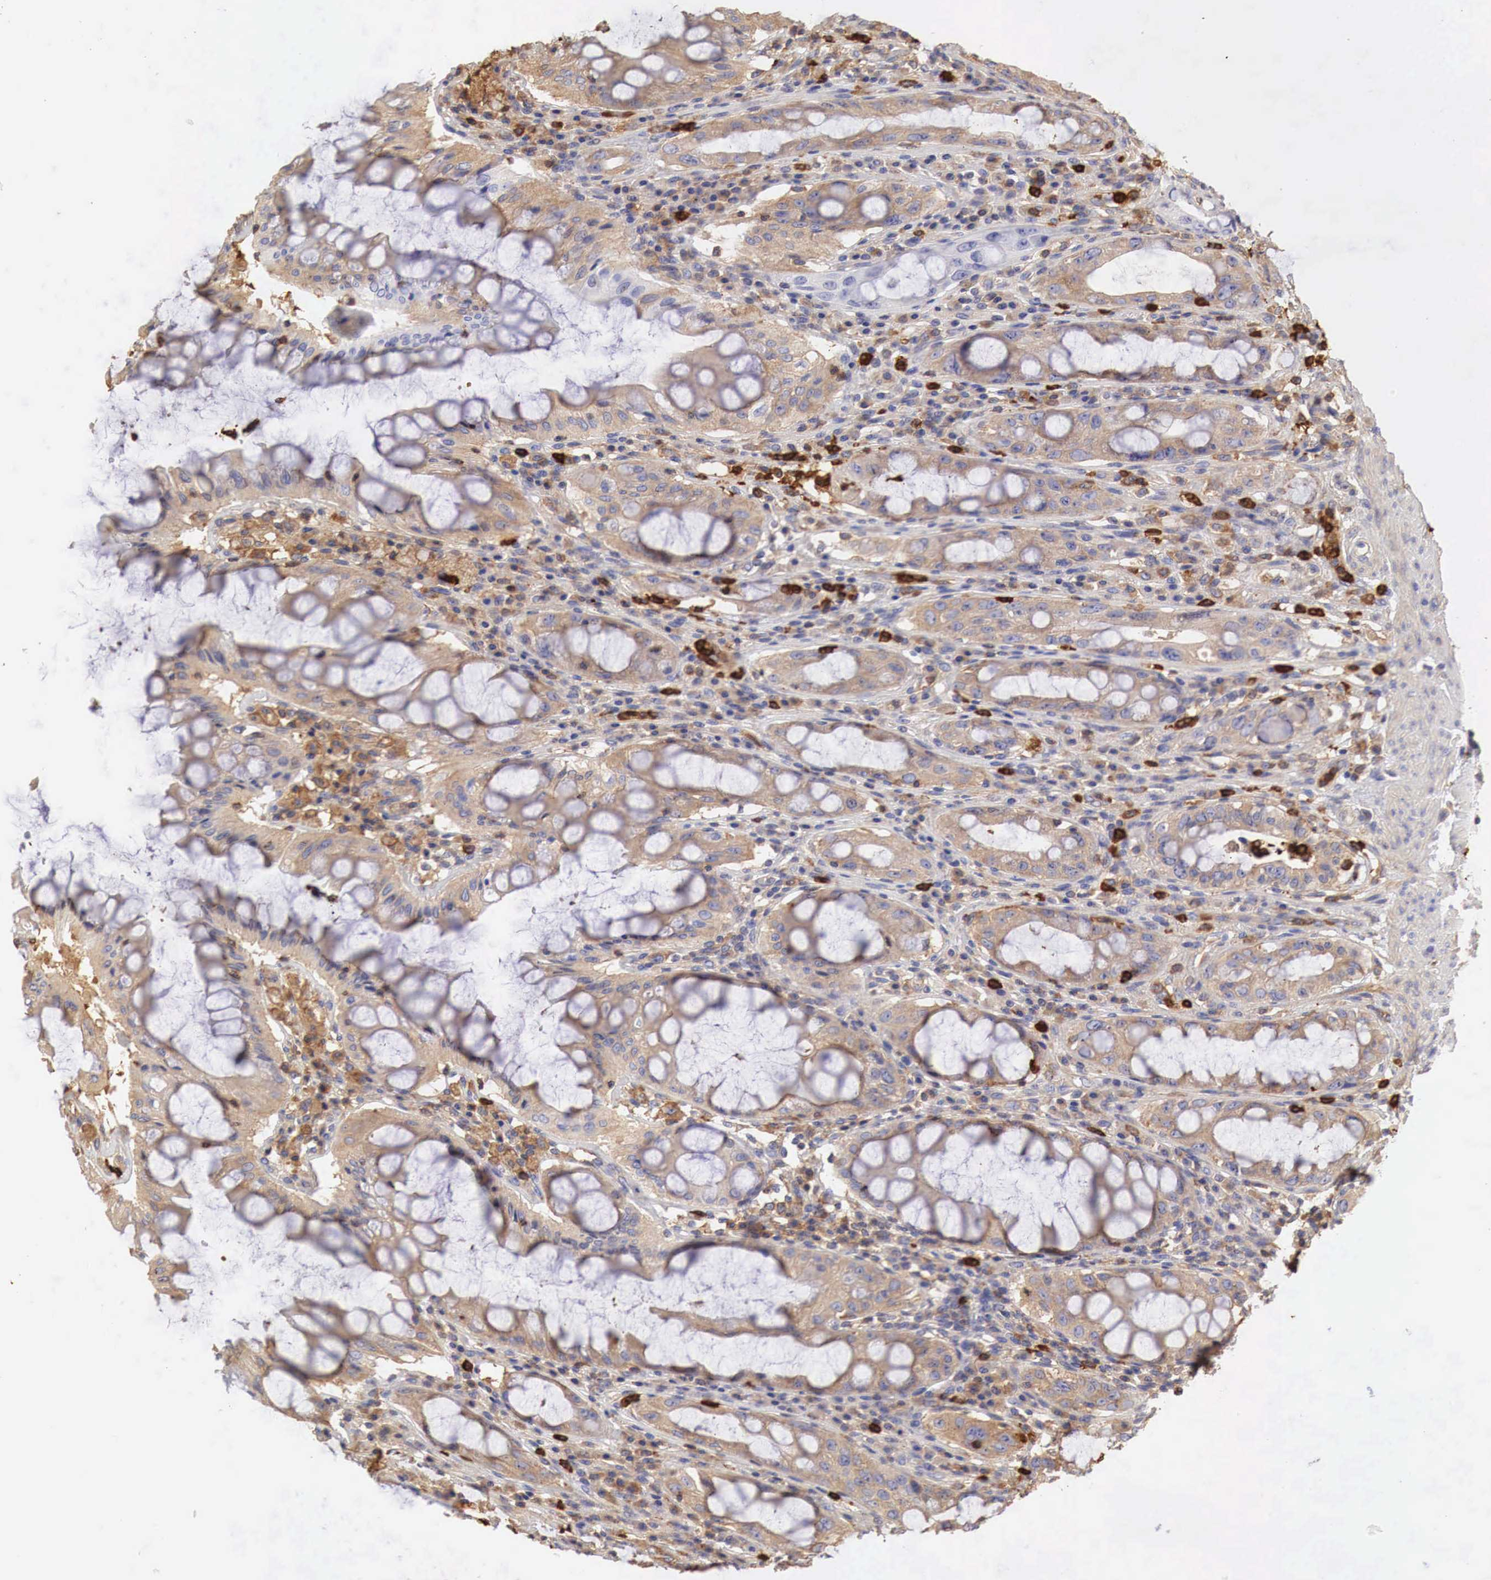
{"staining": {"intensity": "moderate", "quantity": ">75%", "location": "cytoplasmic/membranous"}, "tissue": "rectum", "cell_type": "Glandular cells", "image_type": "normal", "snomed": [{"axis": "morphology", "description": "Normal tissue, NOS"}, {"axis": "topography", "description": "Rectum"}], "caption": "High-magnification brightfield microscopy of normal rectum stained with DAB (brown) and counterstained with hematoxylin (blue). glandular cells exhibit moderate cytoplasmic/membranous staining is seen in about>75% of cells.", "gene": "G6PD", "patient": {"sex": "female", "age": 60}}